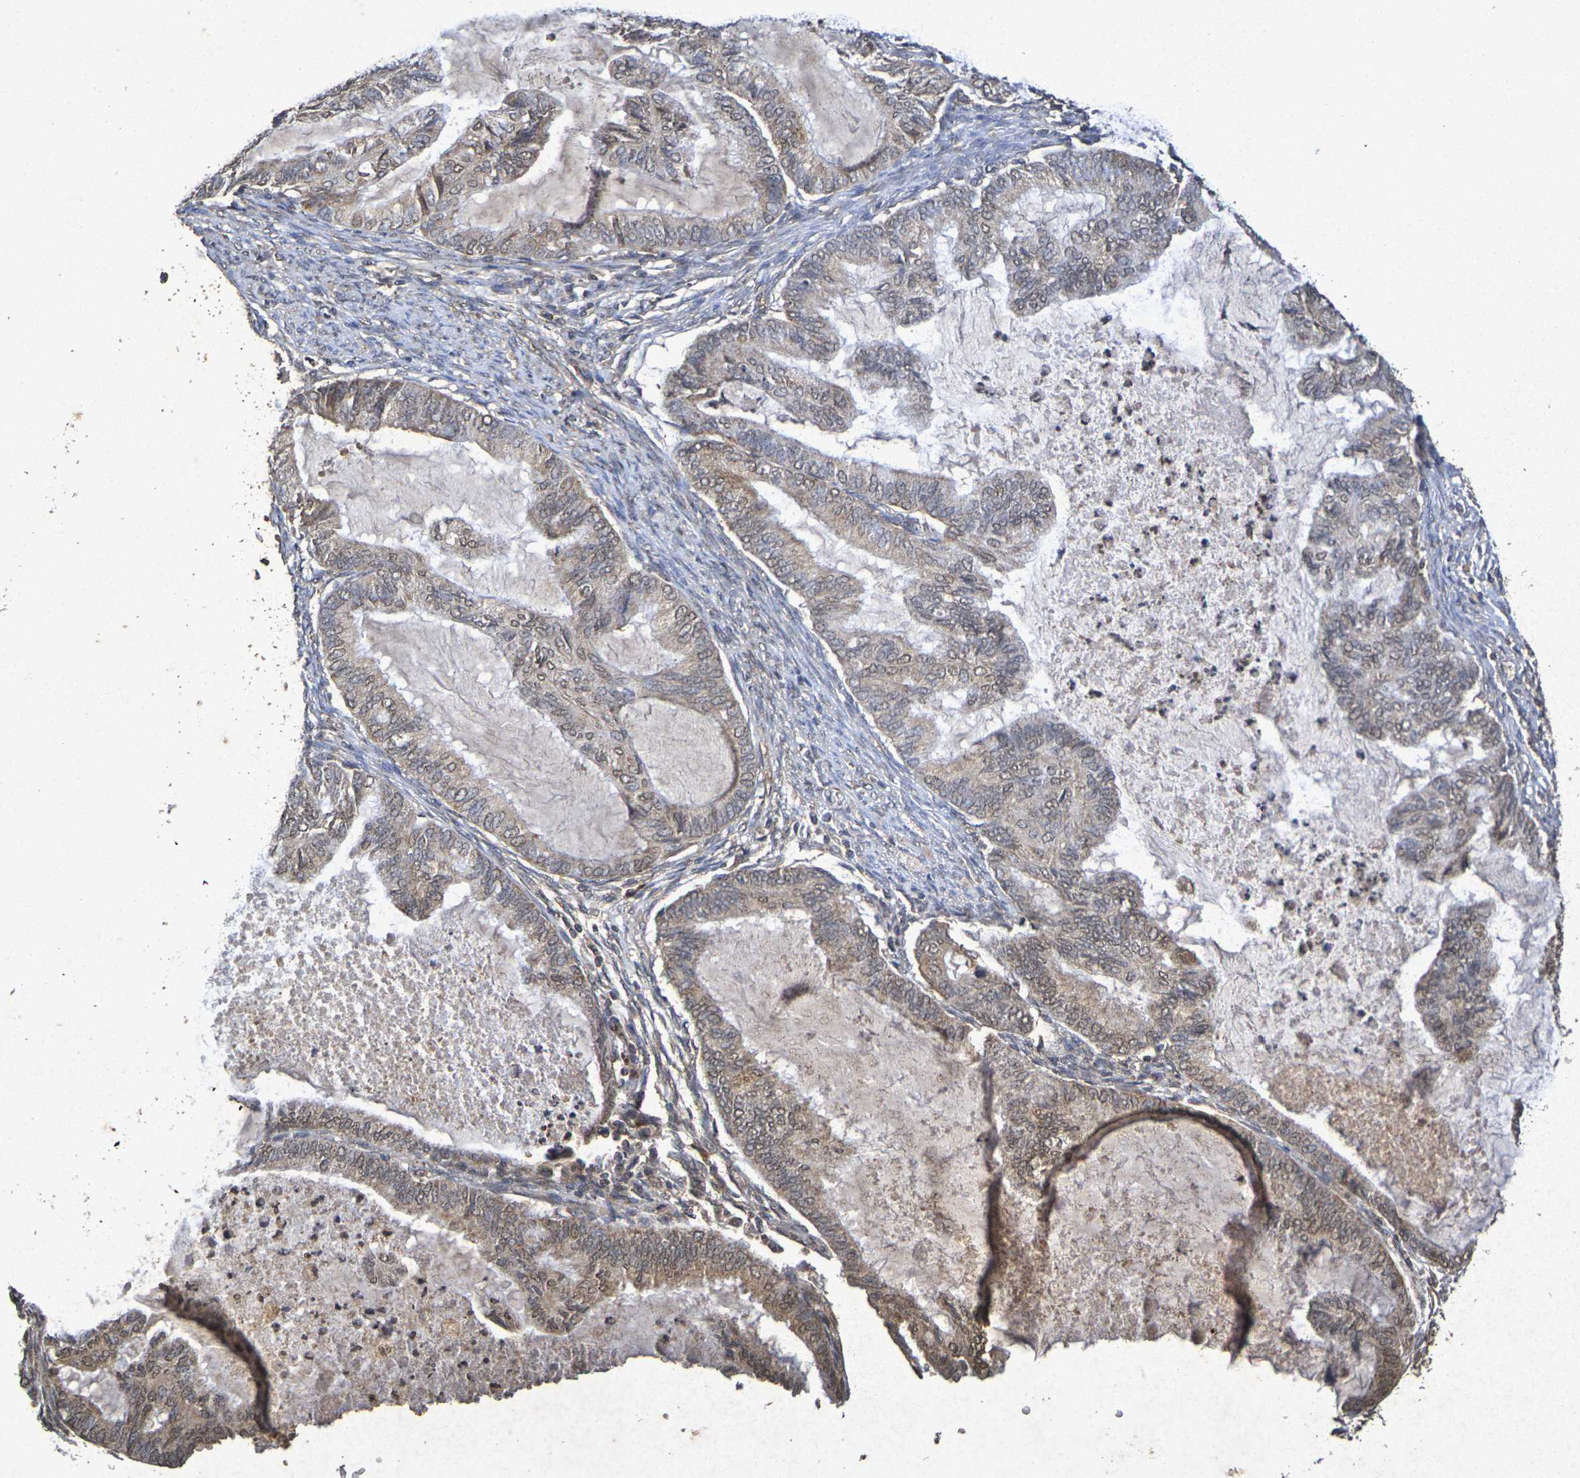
{"staining": {"intensity": "moderate", "quantity": "25%-75%", "location": "cytoplasmic/membranous,nuclear"}, "tissue": "cervical cancer", "cell_type": "Tumor cells", "image_type": "cancer", "snomed": [{"axis": "morphology", "description": "Normal tissue, NOS"}, {"axis": "morphology", "description": "Adenocarcinoma, NOS"}, {"axis": "topography", "description": "Cervix"}, {"axis": "topography", "description": "Endometrium"}], "caption": "This is a micrograph of immunohistochemistry staining of cervical adenocarcinoma, which shows moderate positivity in the cytoplasmic/membranous and nuclear of tumor cells.", "gene": "GUCY1A2", "patient": {"sex": "female", "age": 86}}